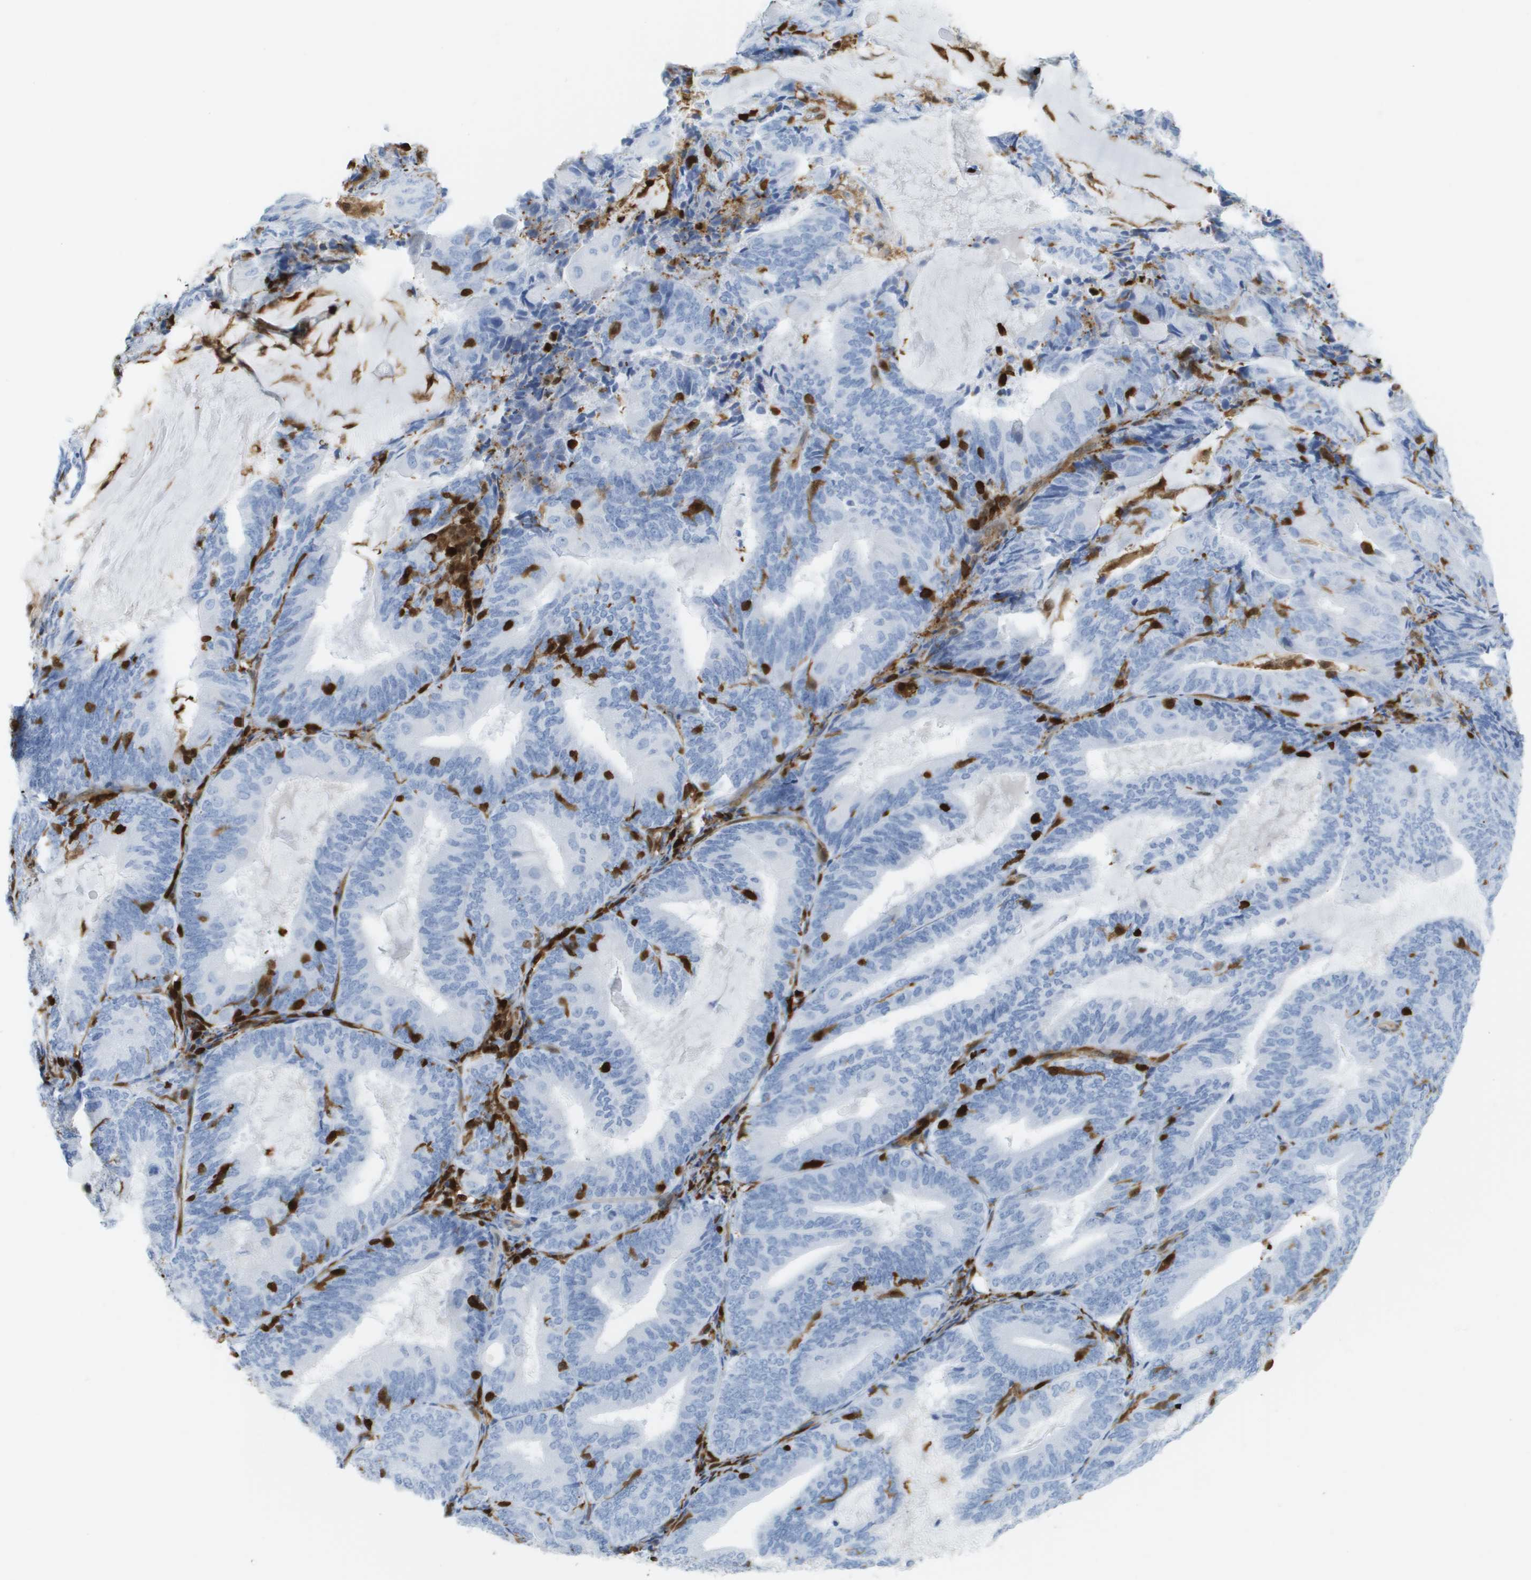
{"staining": {"intensity": "negative", "quantity": "none", "location": "none"}, "tissue": "endometrial cancer", "cell_type": "Tumor cells", "image_type": "cancer", "snomed": [{"axis": "morphology", "description": "Adenocarcinoma, NOS"}, {"axis": "topography", "description": "Endometrium"}], "caption": "Tumor cells show no significant positivity in endometrial adenocarcinoma.", "gene": "DOCK5", "patient": {"sex": "female", "age": 81}}